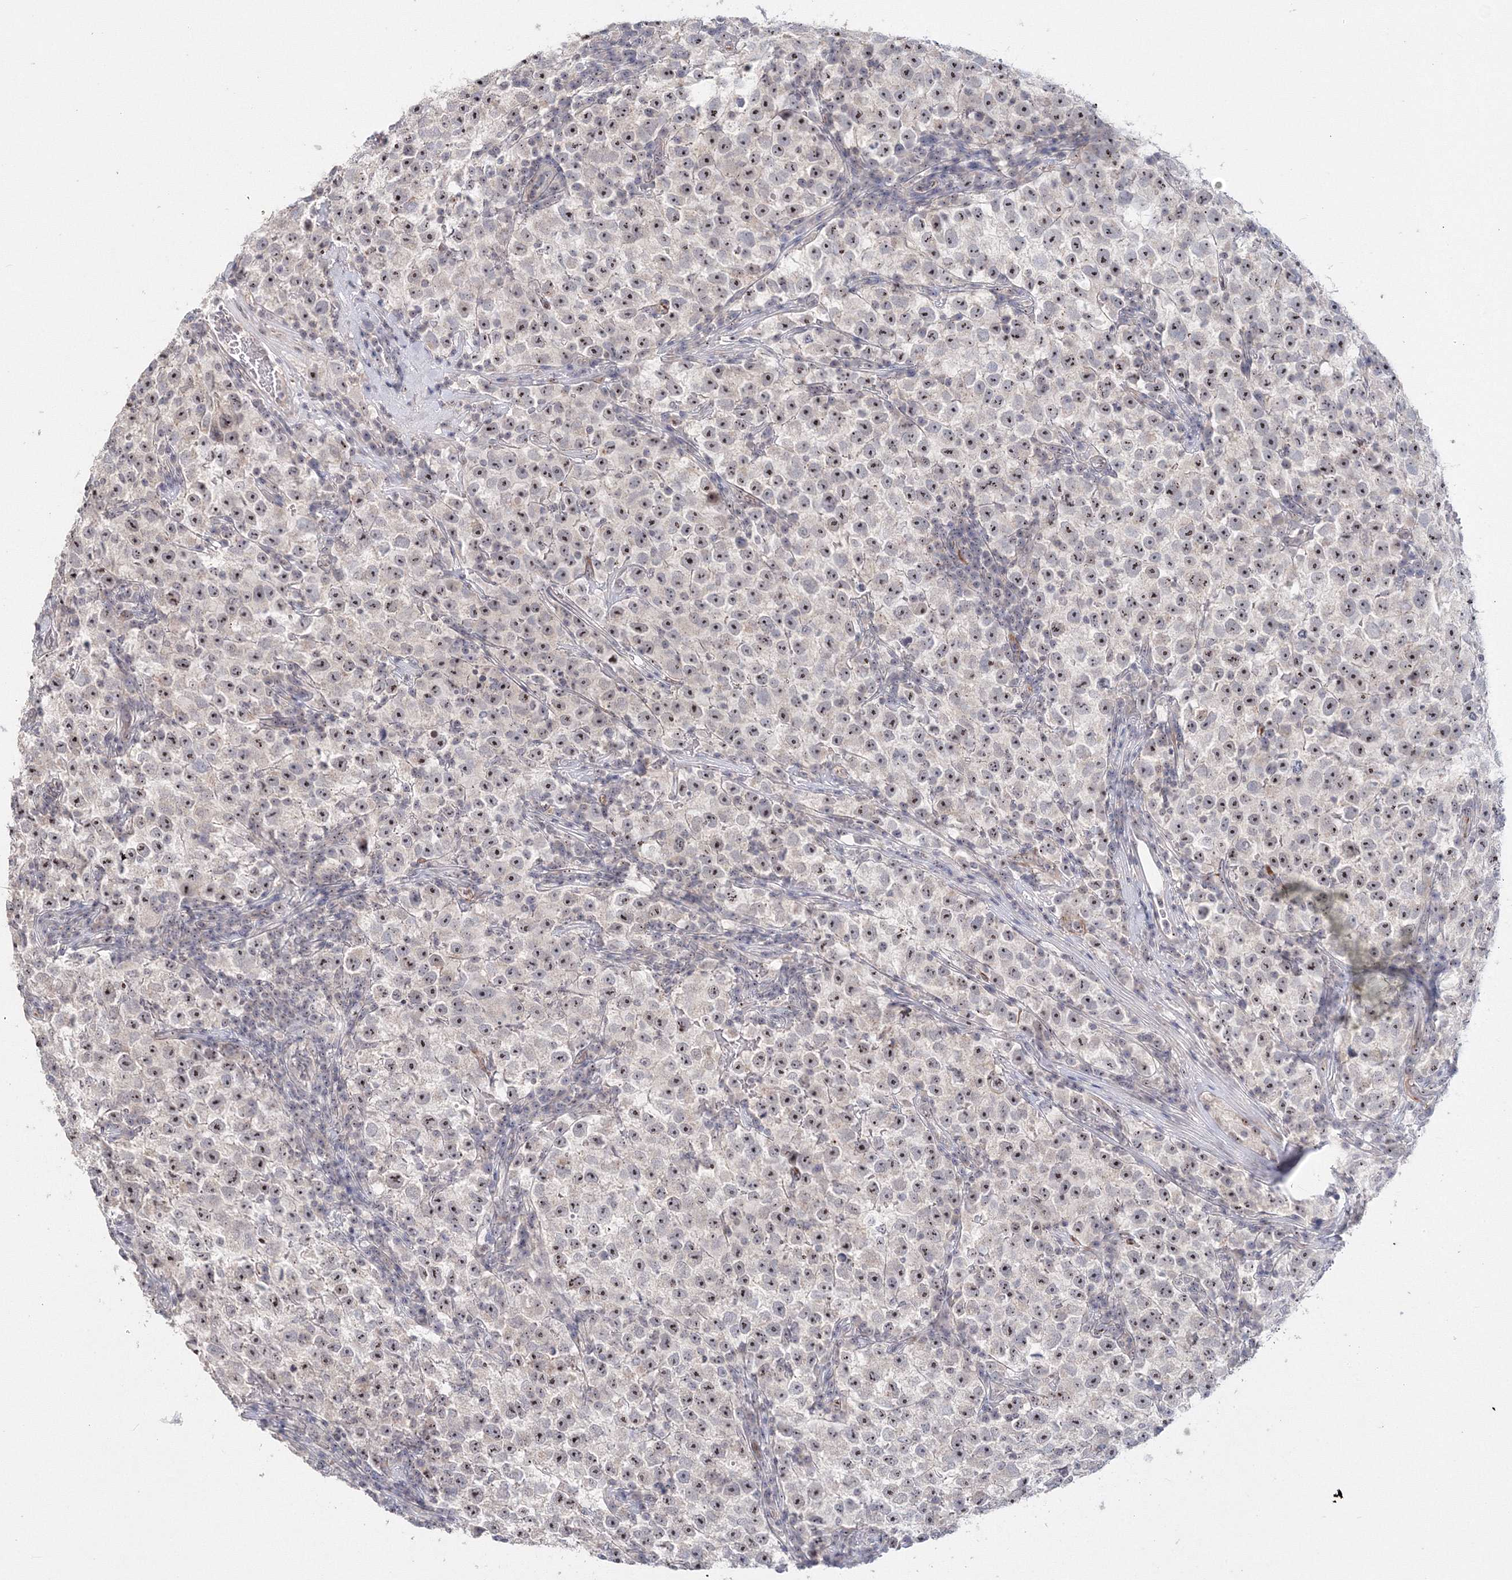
{"staining": {"intensity": "moderate", "quantity": ">75%", "location": "nuclear"}, "tissue": "testis cancer", "cell_type": "Tumor cells", "image_type": "cancer", "snomed": [{"axis": "morphology", "description": "Seminoma, NOS"}, {"axis": "topography", "description": "Testis"}], "caption": "DAB (3,3'-diaminobenzidine) immunohistochemical staining of testis seminoma demonstrates moderate nuclear protein expression in about >75% of tumor cells. Immunohistochemistry (ihc) stains the protein of interest in brown and the nuclei are stained blue.", "gene": "SIRT7", "patient": {"sex": "male", "age": 22}}